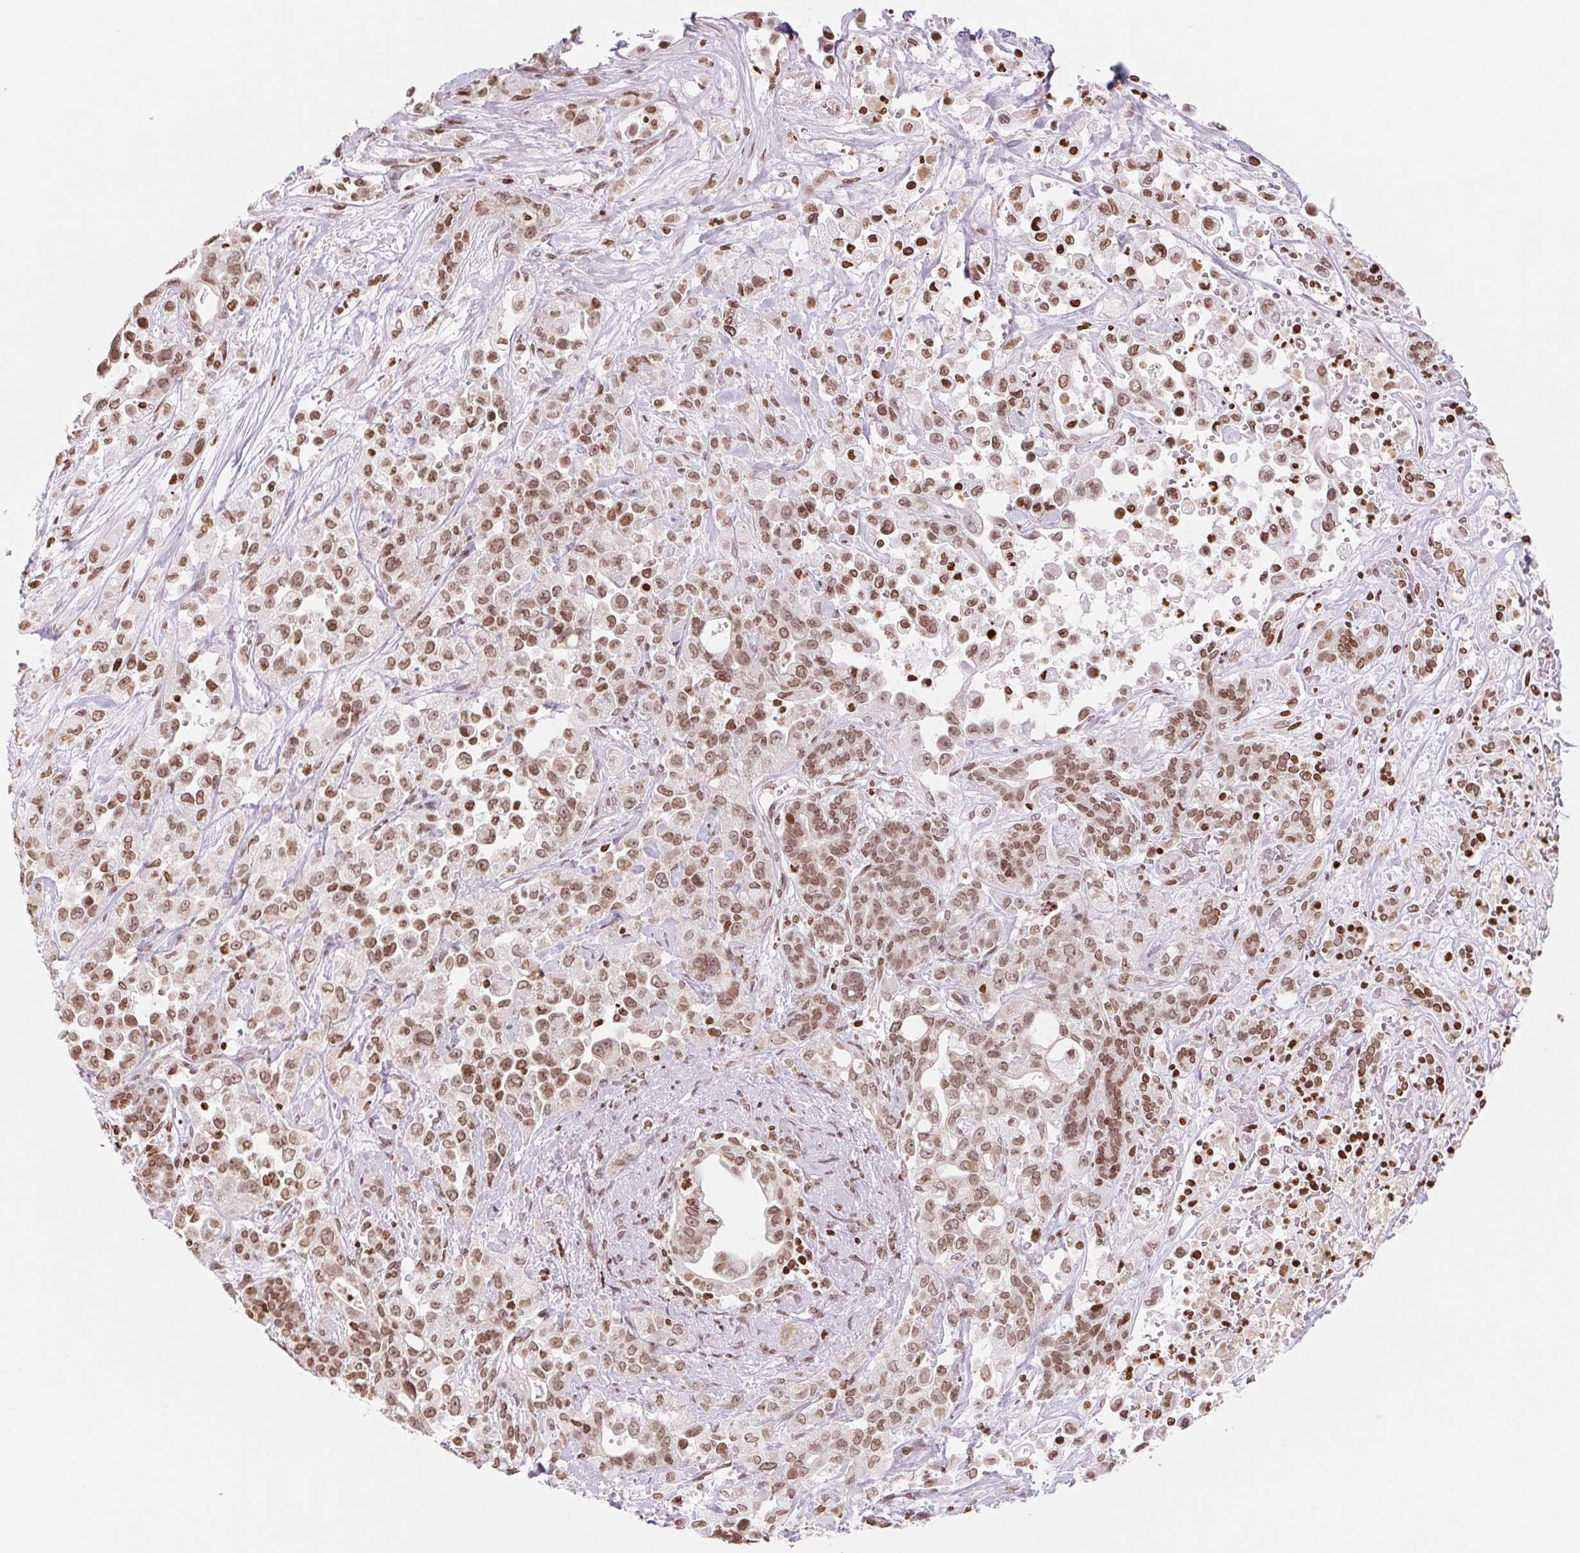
{"staining": {"intensity": "moderate", "quantity": ">75%", "location": "nuclear"}, "tissue": "pancreatic cancer", "cell_type": "Tumor cells", "image_type": "cancer", "snomed": [{"axis": "morphology", "description": "Adenocarcinoma, NOS"}, {"axis": "topography", "description": "Pancreas"}], "caption": "A histopathology image of pancreatic cancer (adenocarcinoma) stained for a protein shows moderate nuclear brown staining in tumor cells.", "gene": "SMIM12", "patient": {"sex": "male", "age": 44}}